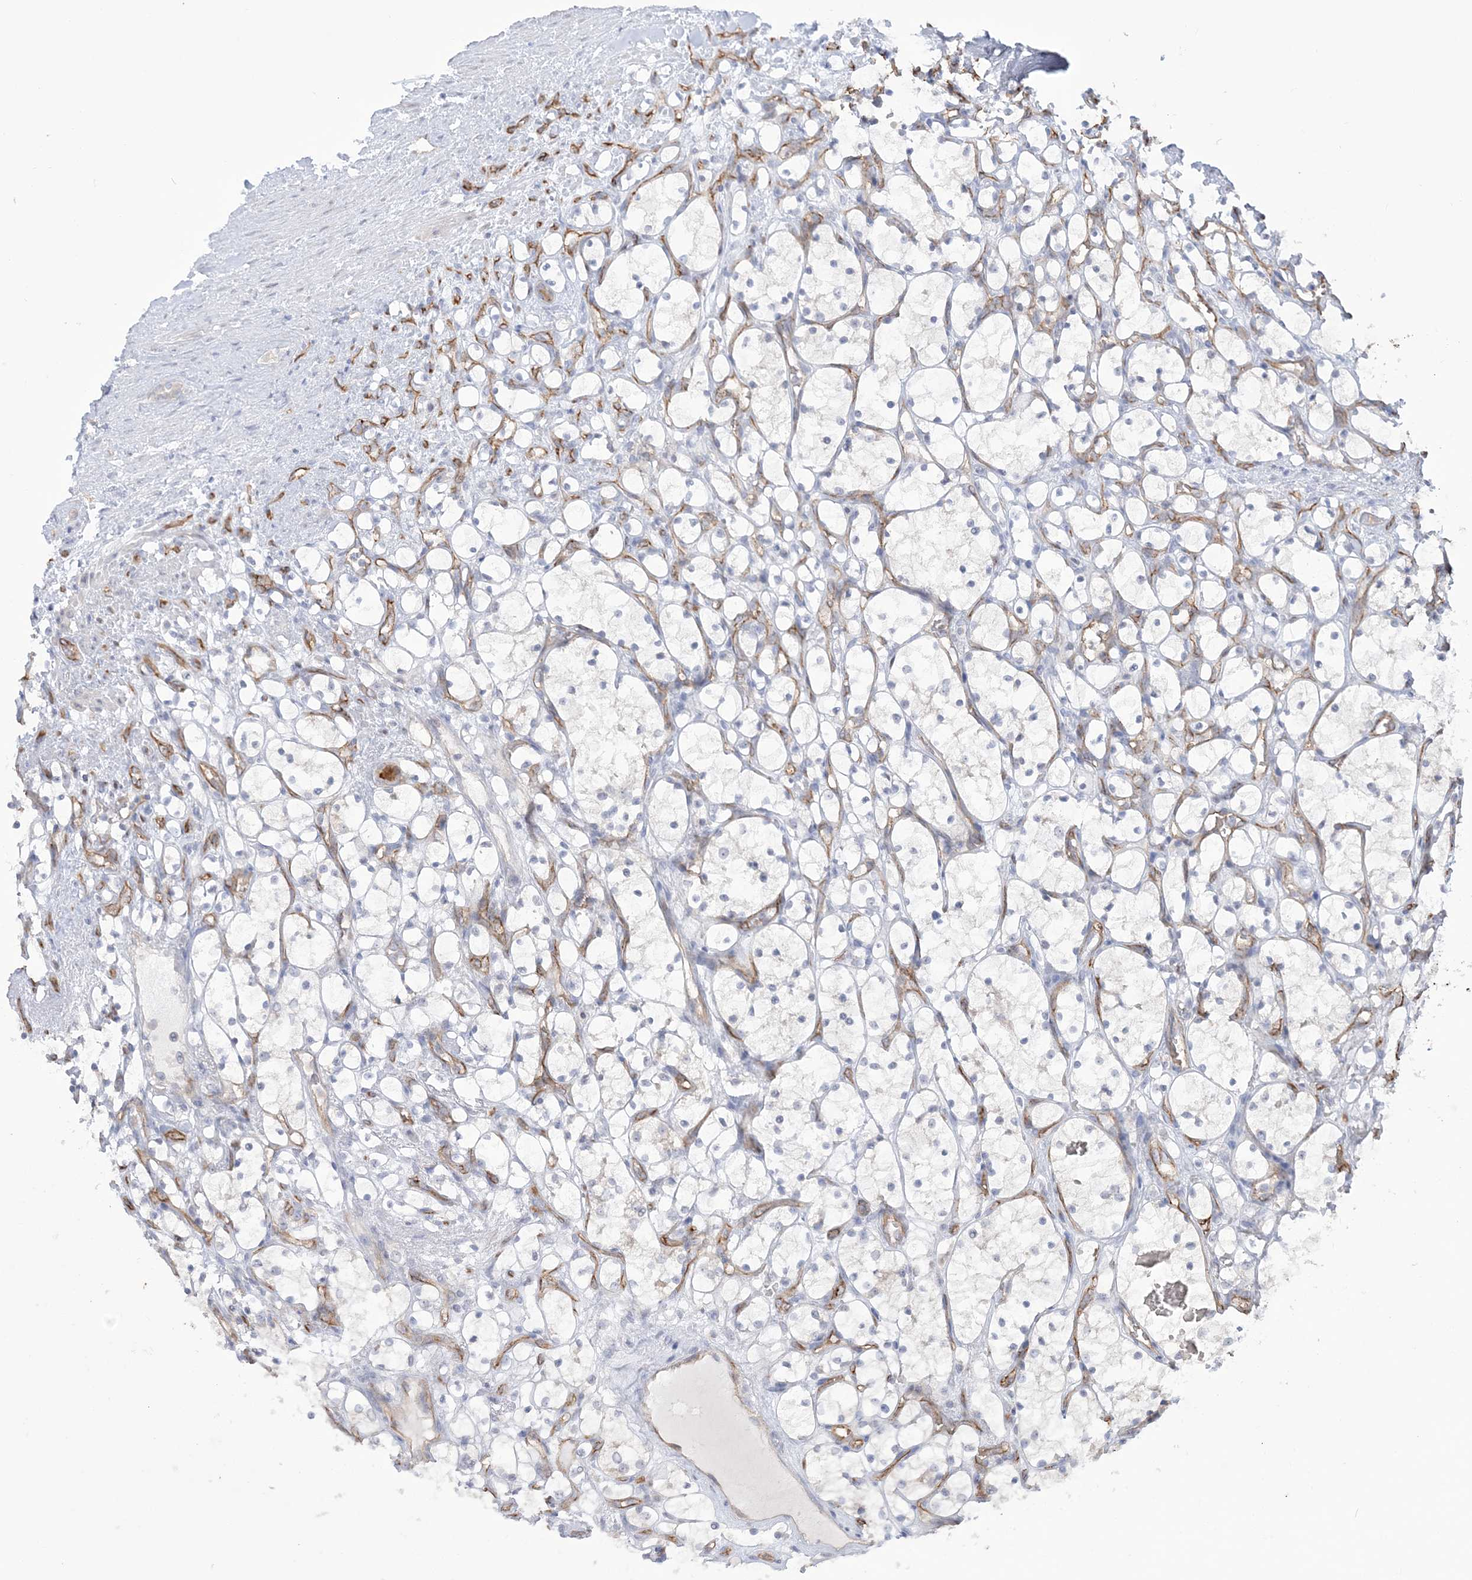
{"staining": {"intensity": "negative", "quantity": "none", "location": "none"}, "tissue": "renal cancer", "cell_type": "Tumor cells", "image_type": "cancer", "snomed": [{"axis": "morphology", "description": "Adenocarcinoma, NOS"}, {"axis": "topography", "description": "Kidney"}], "caption": "Tumor cells show no significant staining in renal cancer.", "gene": "FARSB", "patient": {"sex": "female", "age": 69}}